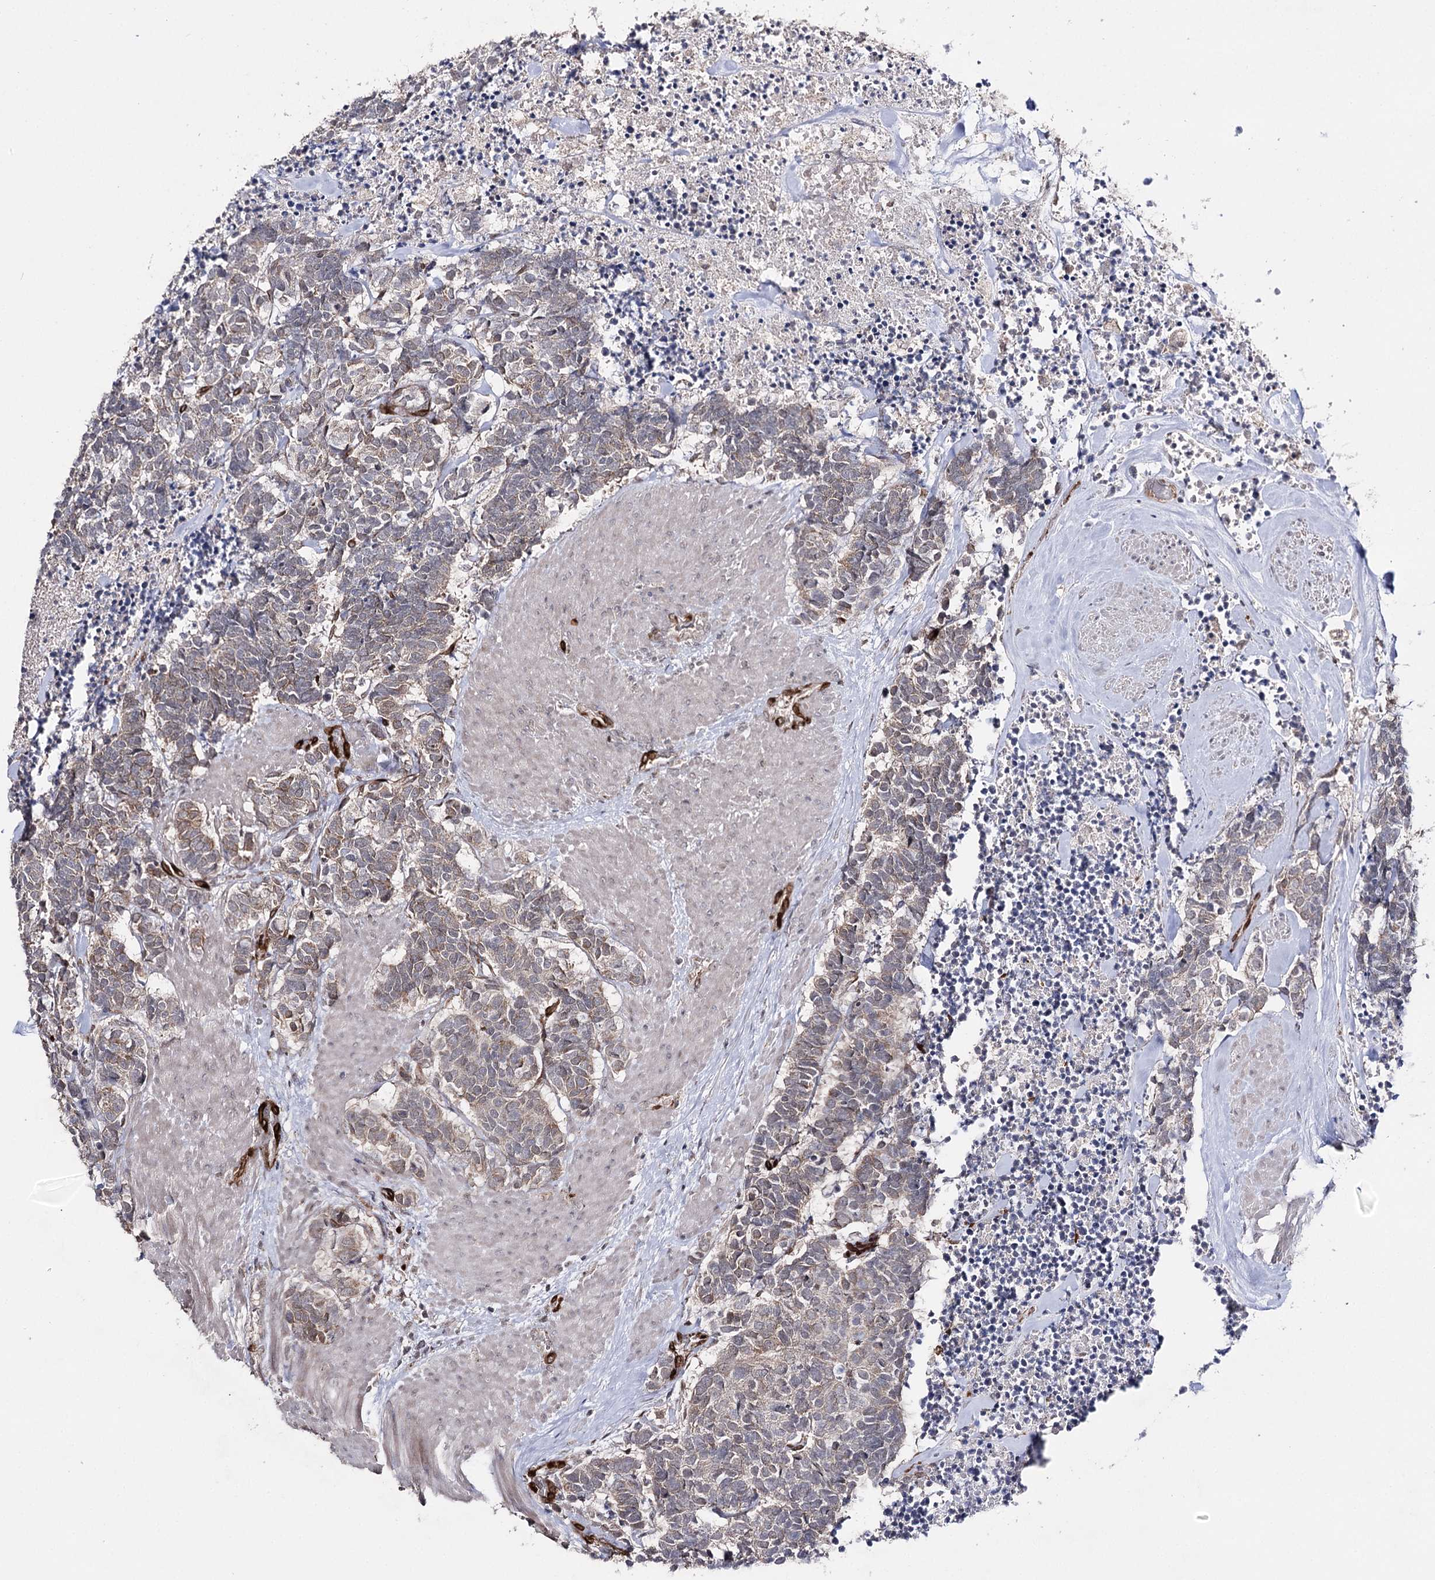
{"staining": {"intensity": "negative", "quantity": "none", "location": "none"}, "tissue": "carcinoid", "cell_type": "Tumor cells", "image_type": "cancer", "snomed": [{"axis": "morphology", "description": "Carcinoma, NOS"}, {"axis": "morphology", "description": "Carcinoid, malignant, NOS"}, {"axis": "topography", "description": "Urinary bladder"}], "caption": "High magnification brightfield microscopy of carcinoma stained with DAB (brown) and counterstained with hematoxylin (blue): tumor cells show no significant staining. Nuclei are stained in blue.", "gene": "HSD11B2", "patient": {"sex": "male", "age": 57}}